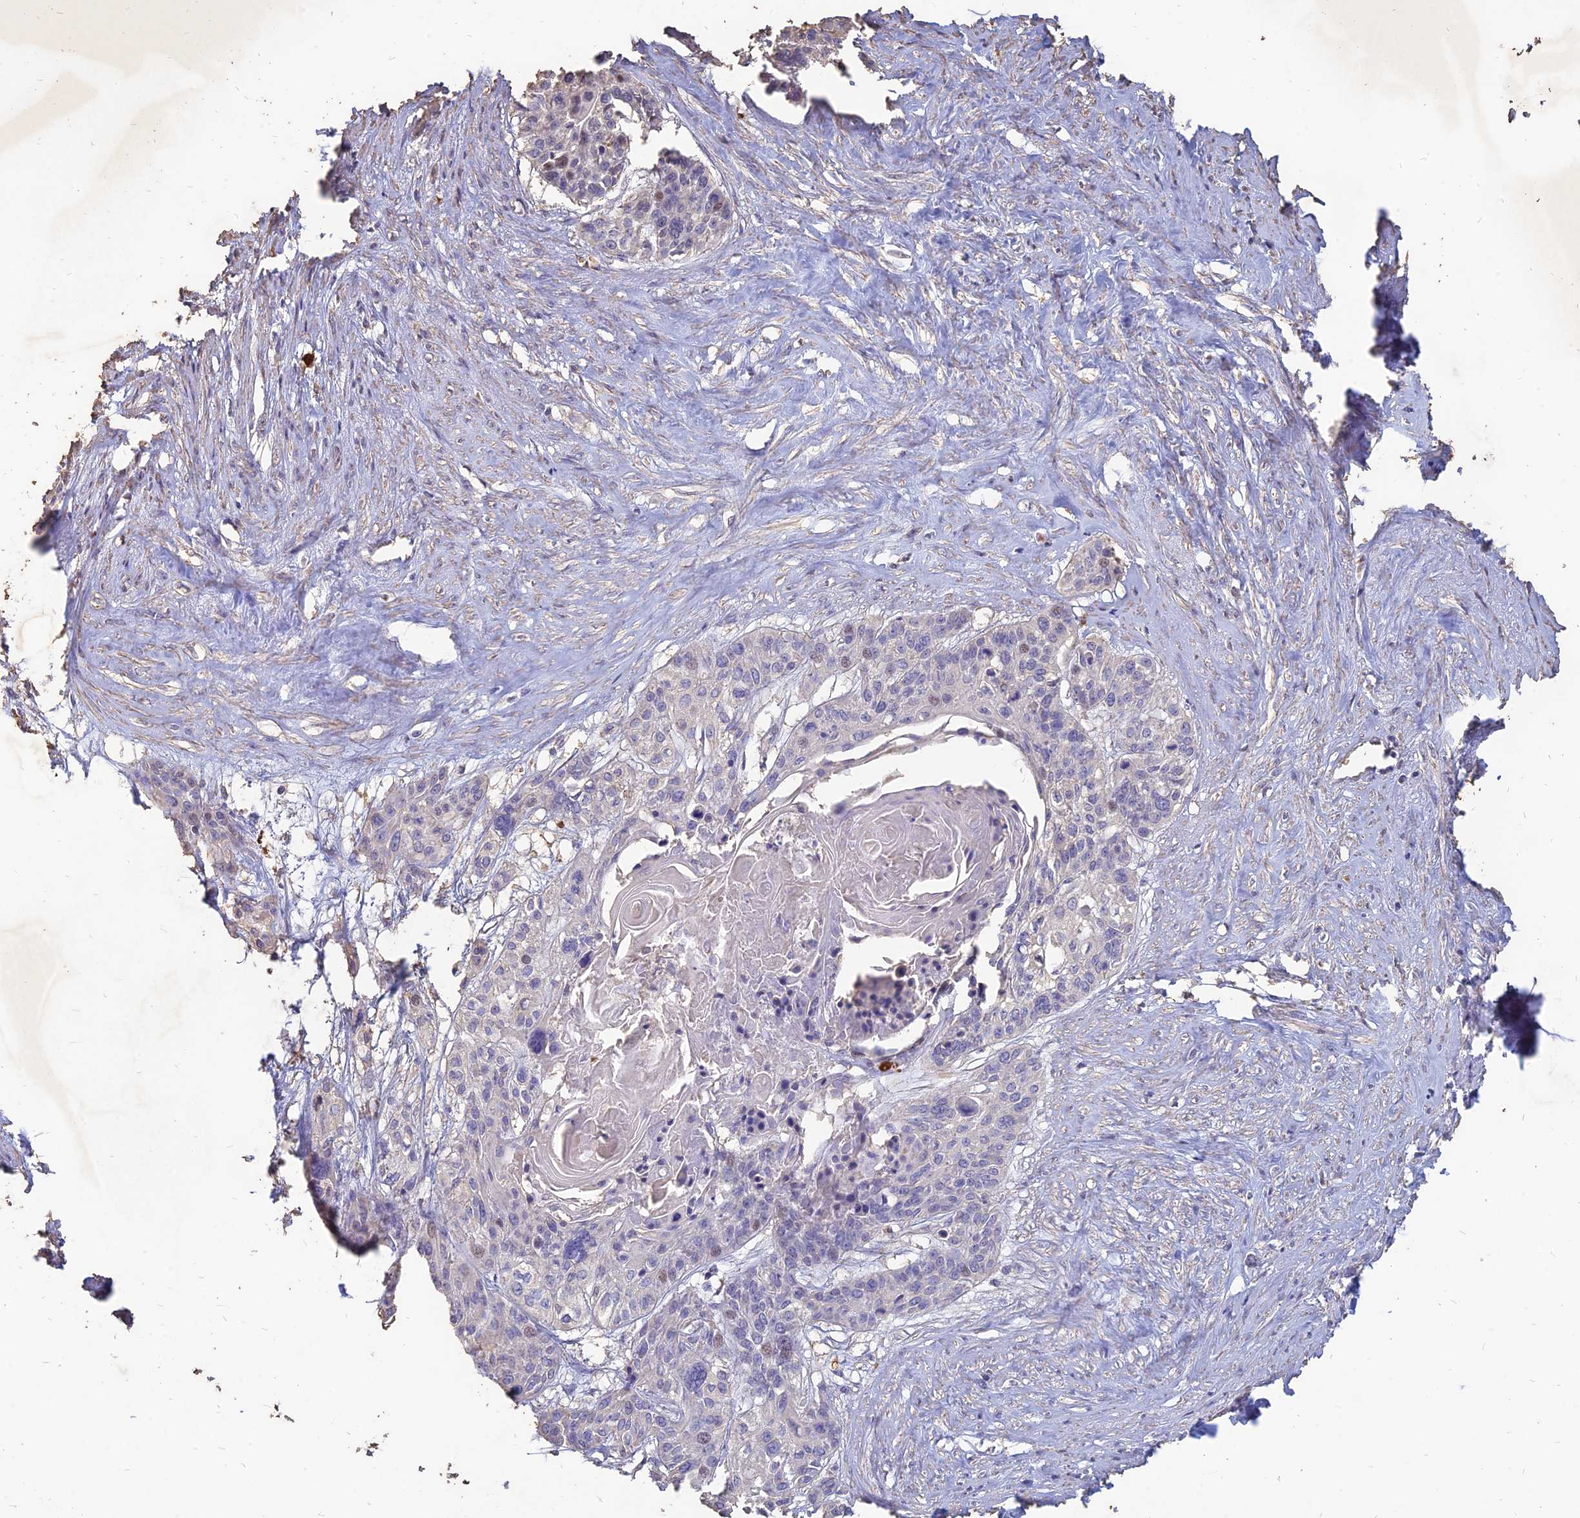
{"staining": {"intensity": "negative", "quantity": "none", "location": "none"}, "tissue": "cervical cancer", "cell_type": "Tumor cells", "image_type": "cancer", "snomed": [{"axis": "morphology", "description": "Squamous cell carcinoma, NOS"}, {"axis": "topography", "description": "Cervix"}], "caption": "Tumor cells show no significant expression in cervical cancer.", "gene": "HHAT", "patient": {"sex": "female", "age": 57}}